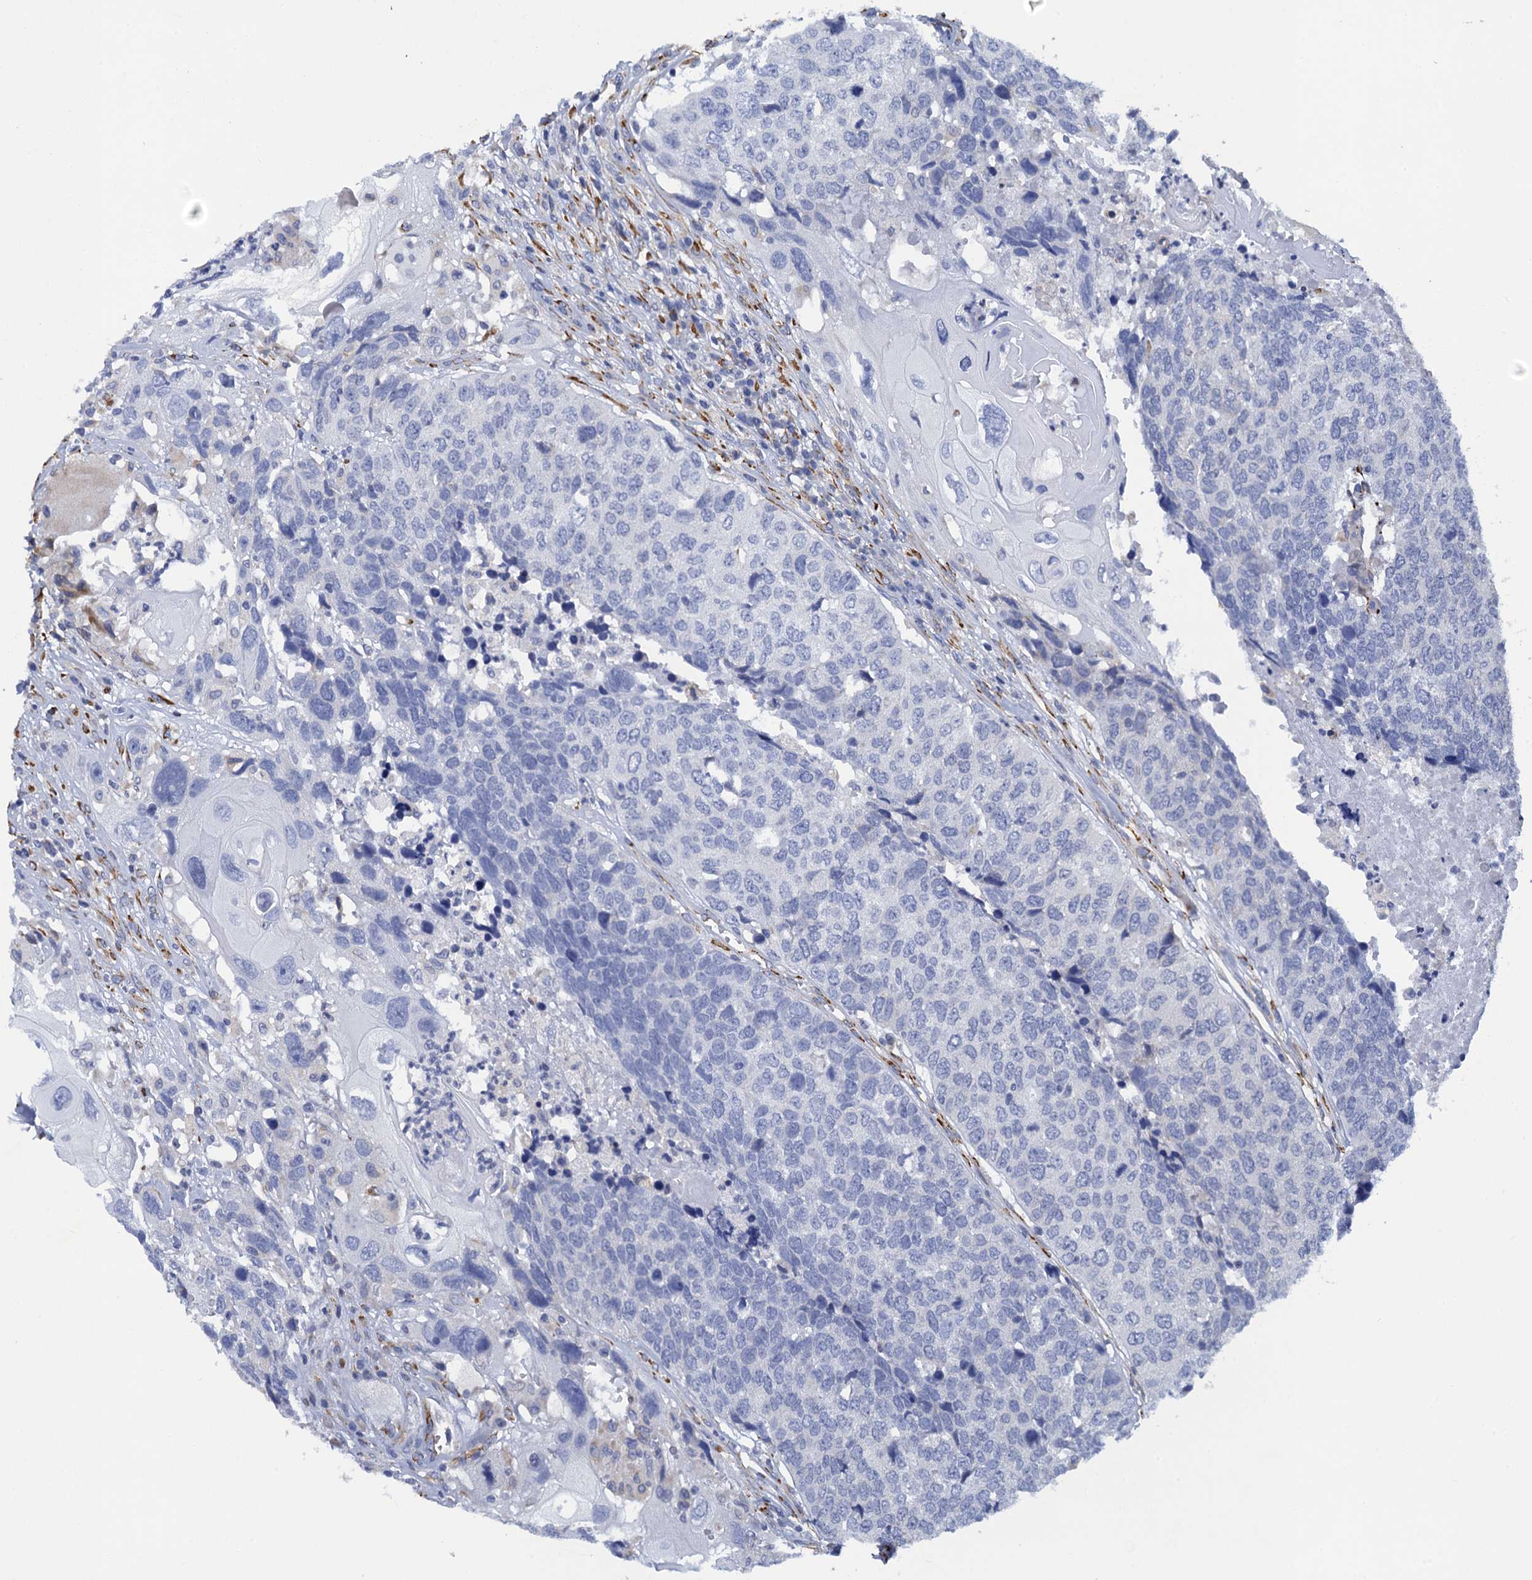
{"staining": {"intensity": "negative", "quantity": "none", "location": "none"}, "tissue": "head and neck cancer", "cell_type": "Tumor cells", "image_type": "cancer", "snomed": [{"axis": "morphology", "description": "Squamous cell carcinoma, NOS"}, {"axis": "topography", "description": "Head-Neck"}], "caption": "Protein analysis of head and neck squamous cell carcinoma shows no significant positivity in tumor cells.", "gene": "POGLUT3", "patient": {"sex": "male", "age": 66}}